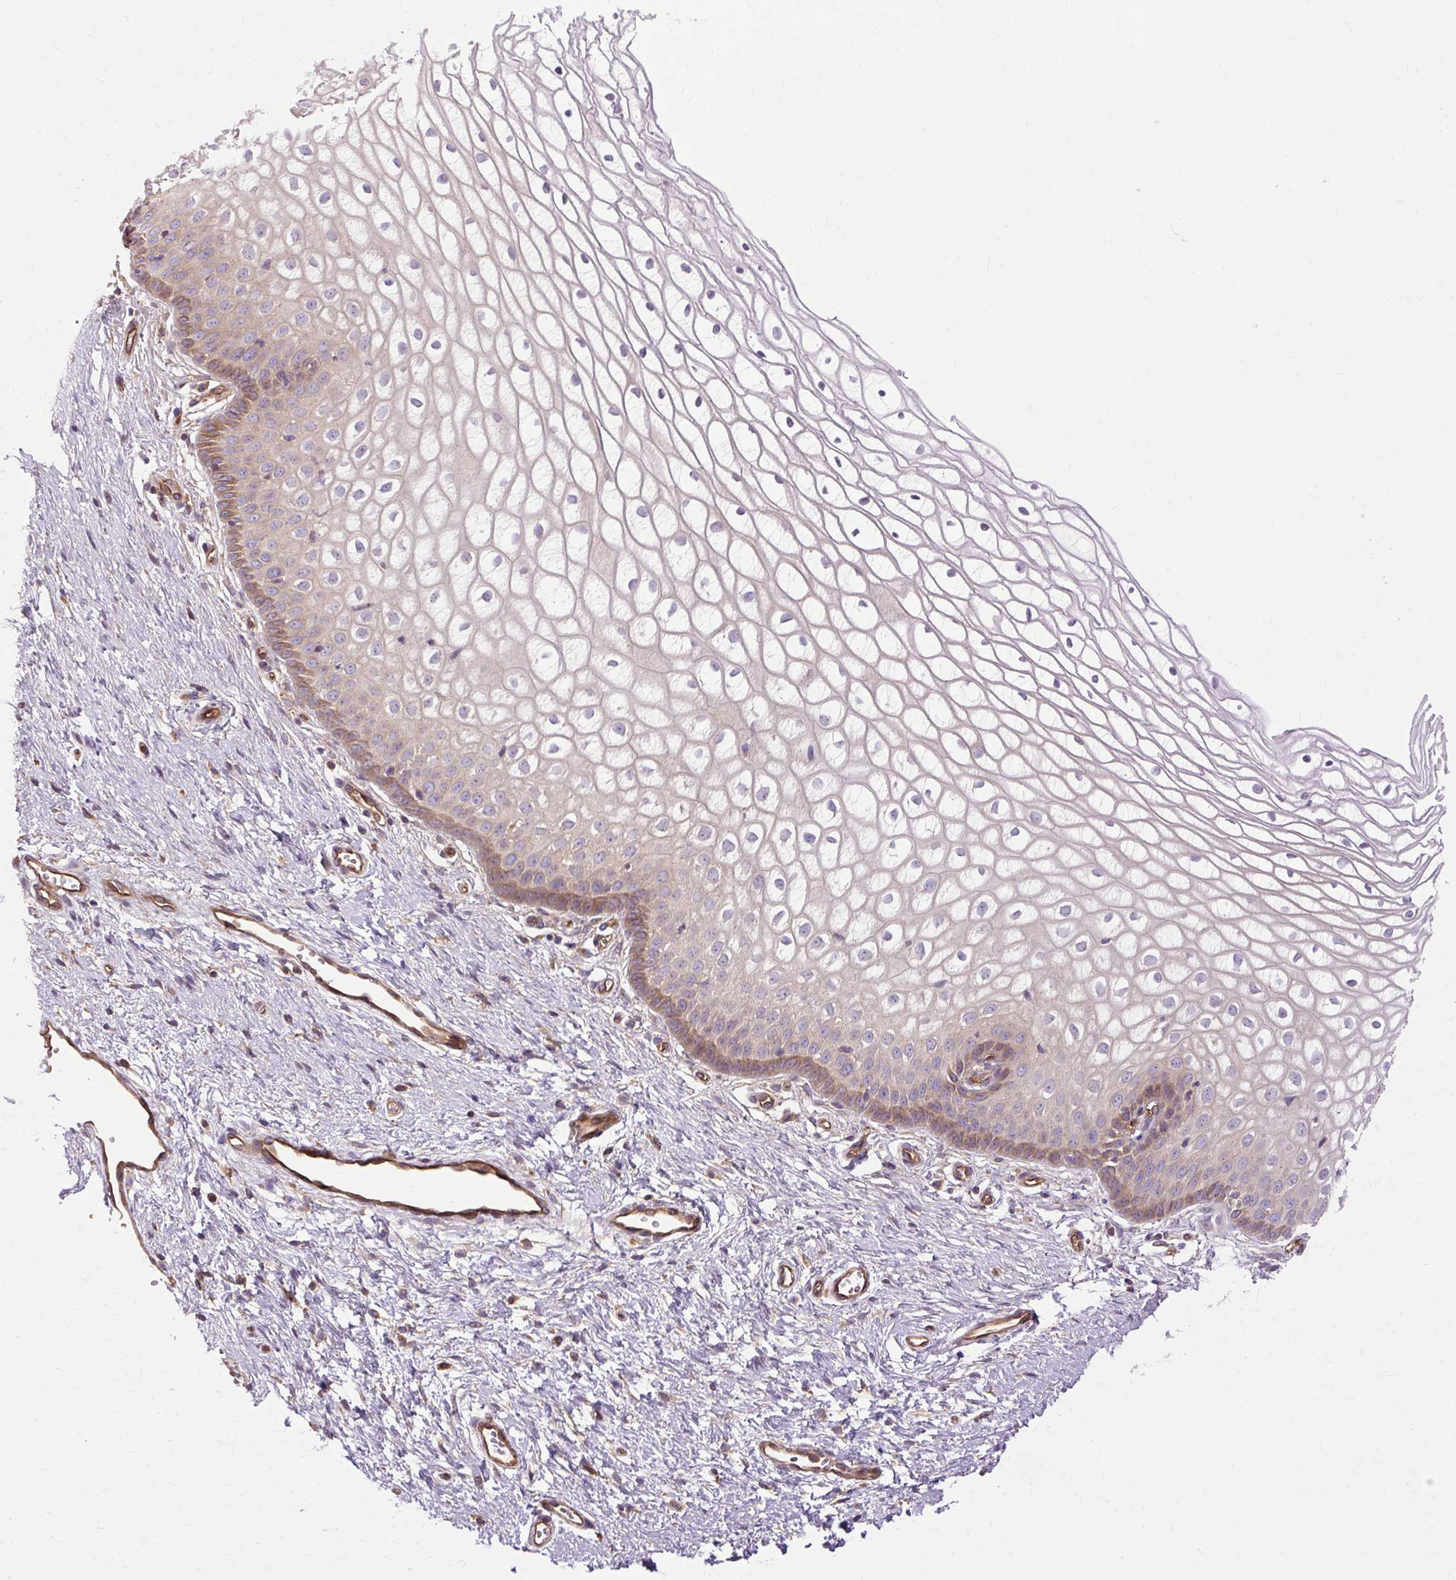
{"staining": {"intensity": "negative", "quantity": "none", "location": "none"}, "tissue": "cervix", "cell_type": "Glandular cells", "image_type": "normal", "snomed": [{"axis": "morphology", "description": "Normal tissue, NOS"}, {"axis": "topography", "description": "Cervix"}], "caption": "A photomicrograph of human cervix is negative for staining in glandular cells. (DAB immunohistochemistry with hematoxylin counter stain).", "gene": "CCDC93", "patient": {"sex": "female", "age": 36}}